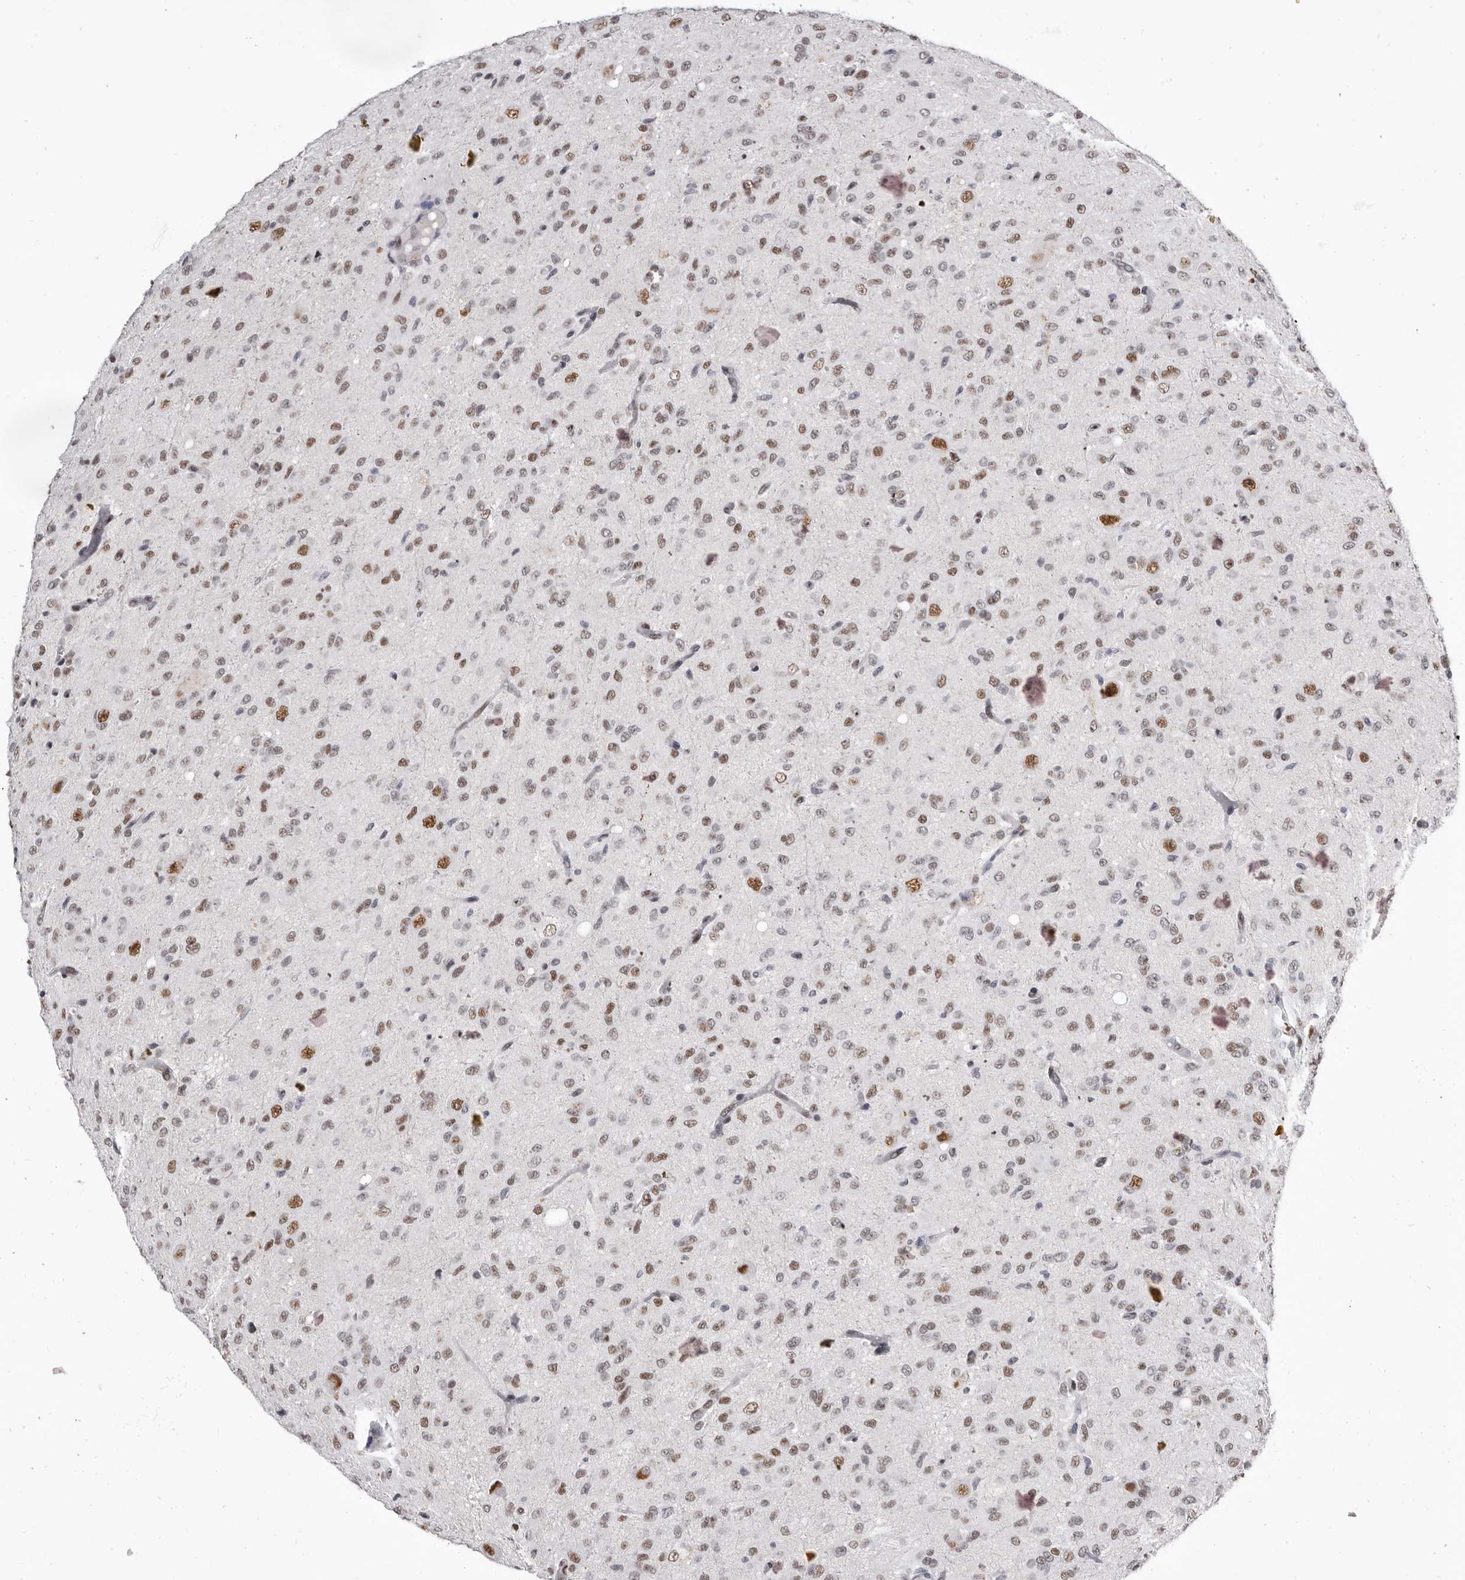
{"staining": {"intensity": "moderate", "quantity": "25%-75%", "location": "nuclear"}, "tissue": "glioma", "cell_type": "Tumor cells", "image_type": "cancer", "snomed": [{"axis": "morphology", "description": "Glioma, malignant, High grade"}, {"axis": "topography", "description": "Brain"}], "caption": "Immunohistochemistry micrograph of human malignant glioma (high-grade) stained for a protein (brown), which exhibits medium levels of moderate nuclear expression in about 25%-75% of tumor cells.", "gene": "ZNF326", "patient": {"sex": "female", "age": 59}}